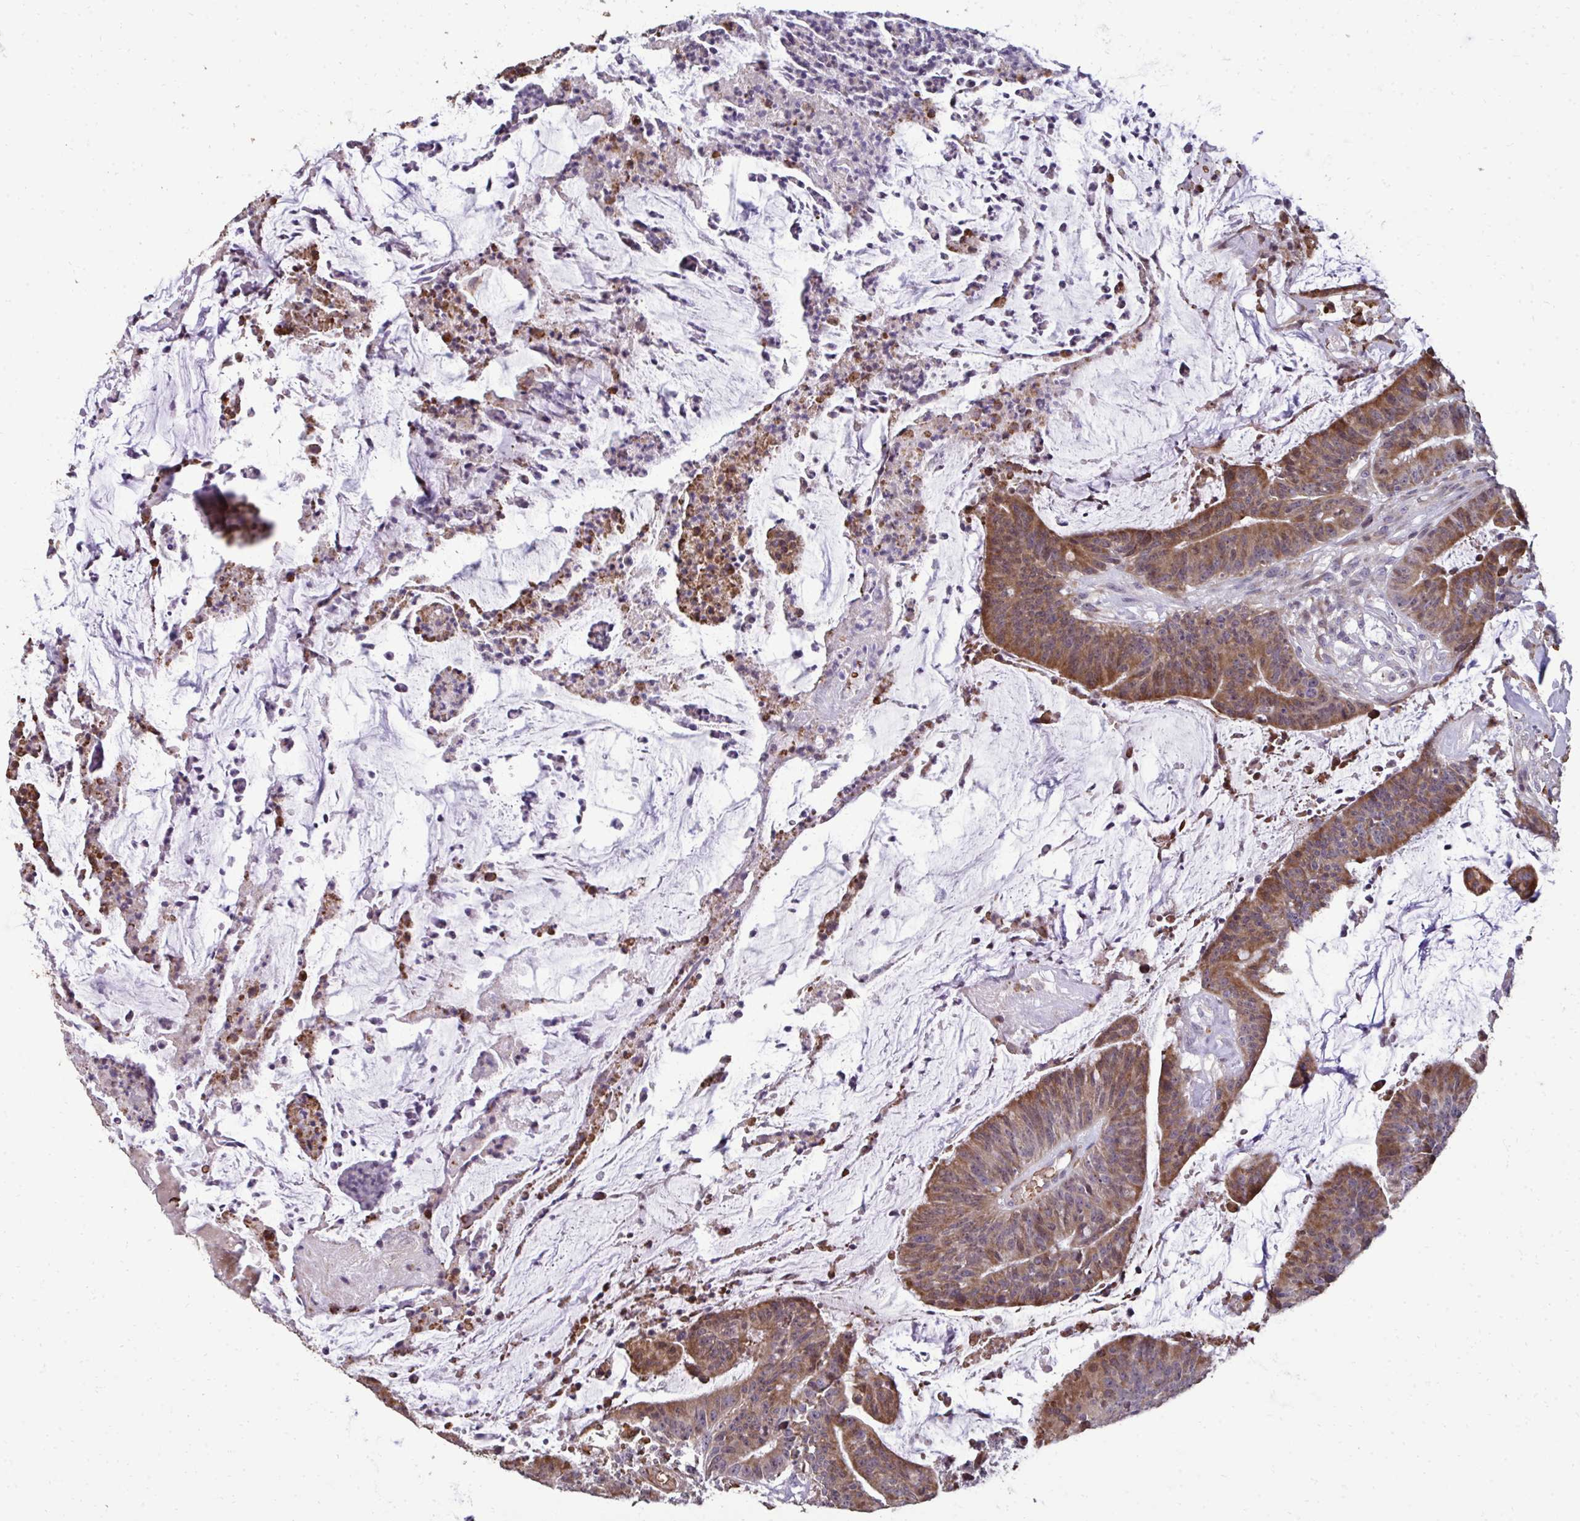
{"staining": {"intensity": "moderate", "quantity": "25%-75%", "location": "cytoplasmic/membranous"}, "tissue": "colorectal cancer", "cell_type": "Tumor cells", "image_type": "cancer", "snomed": [{"axis": "morphology", "description": "Adenocarcinoma, NOS"}, {"axis": "topography", "description": "Colon"}], "caption": "Immunohistochemical staining of human colorectal cancer (adenocarcinoma) reveals medium levels of moderate cytoplasmic/membranous expression in approximately 25%-75% of tumor cells.", "gene": "FIBCD1", "patient": {"sex": "female", "age": 78}}